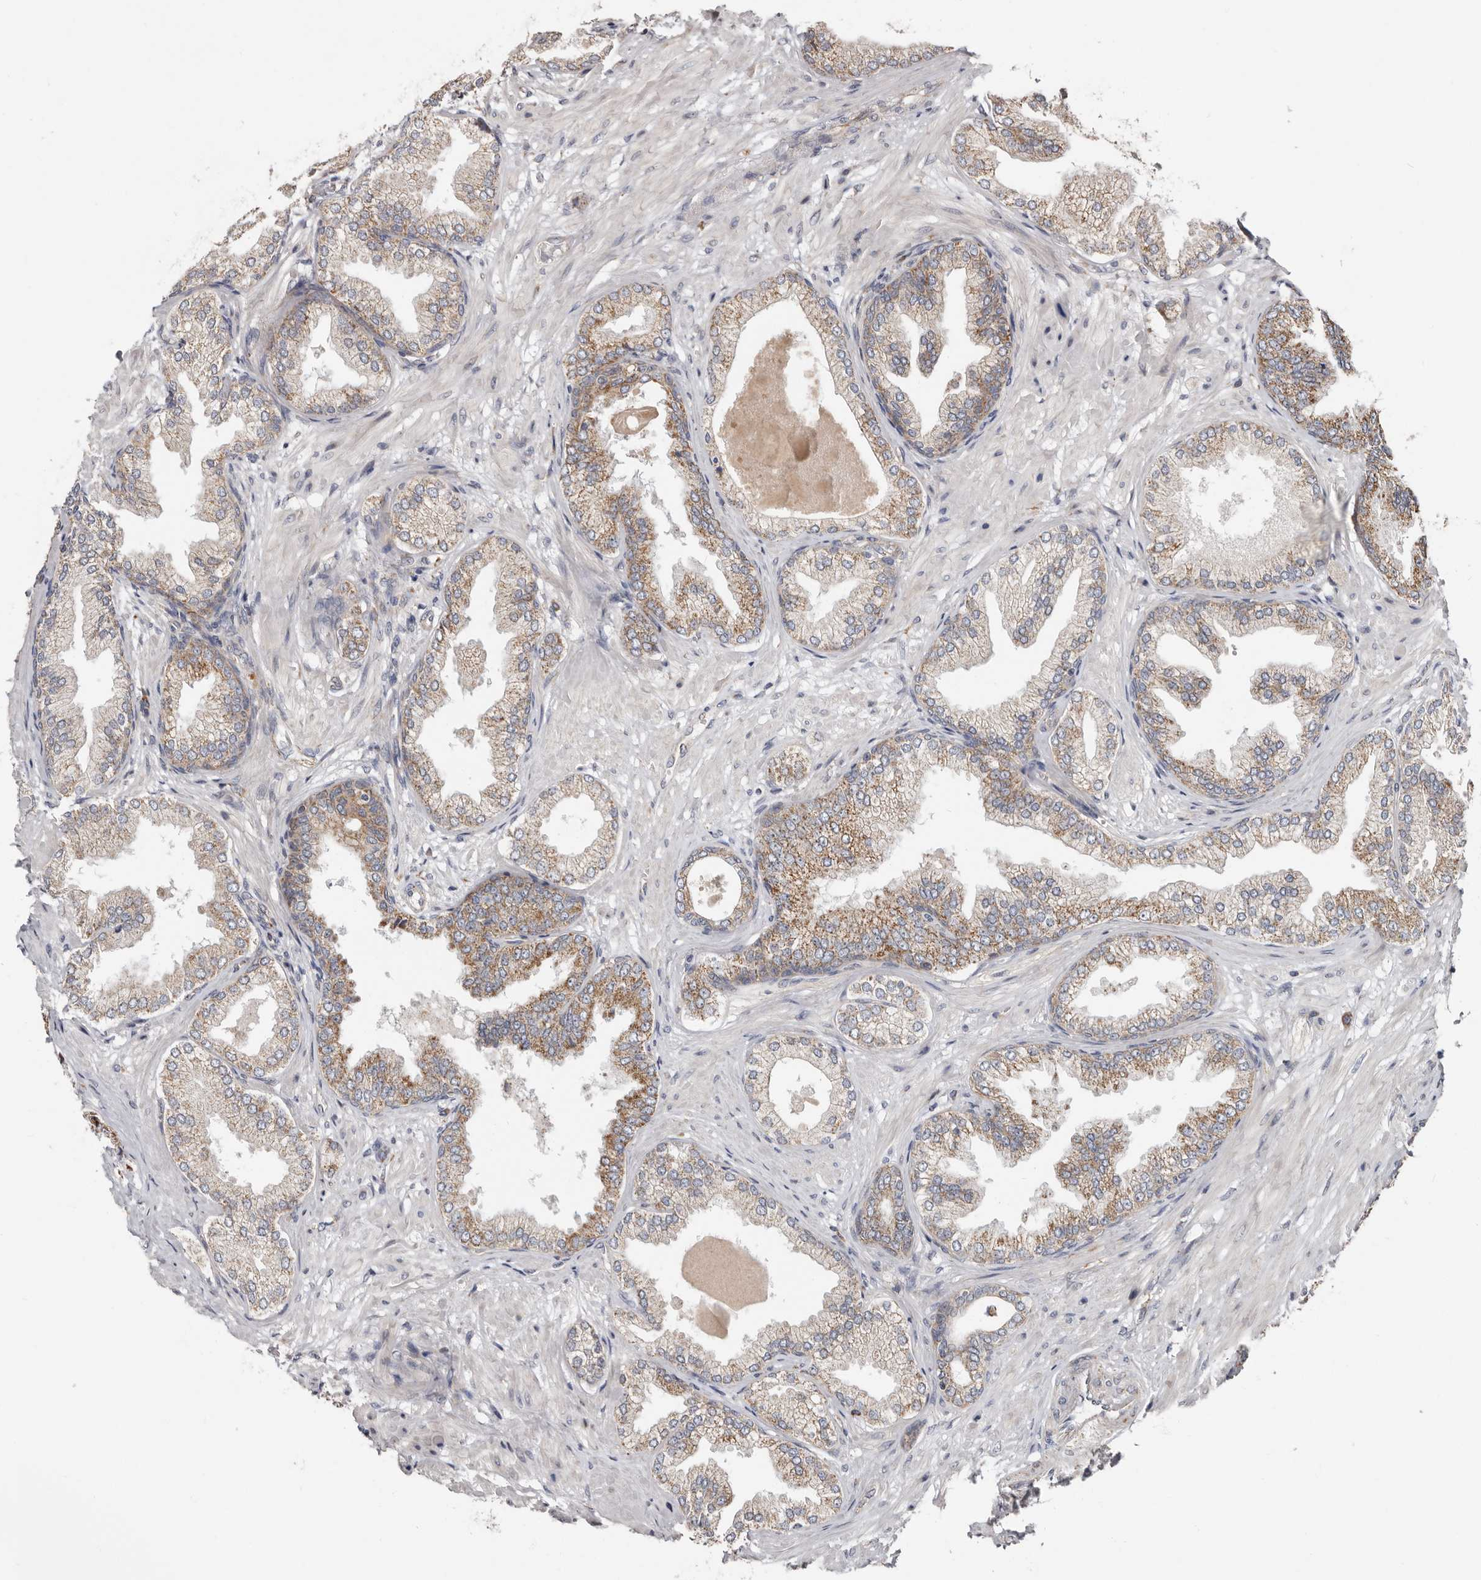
{"staining": {"intensity": "moderate", "quantity": ">75%", "location": "cytoplasmic/membranous"}, "tissue": "prostate cancer", "cell_type": "Tumor cells", "image_type": "cancer", "snomed": [{"axis": "morphology", "description": "Adenocarcinoma, Low grade"}, {"axis": "topography", "description": "Prostate"}], "caption": "Immunohistochemistry image of neoplastic tissue: prostate cancer stained using IHC exhibits medium levels of moderate protein expression localized specifically in the cytoplasmic/membranous of tumor cells, appearing as a cytoplasmic/membranous brown color.", "gene": "MRPL18", "patient": {"sex": "male", "age": 63}}